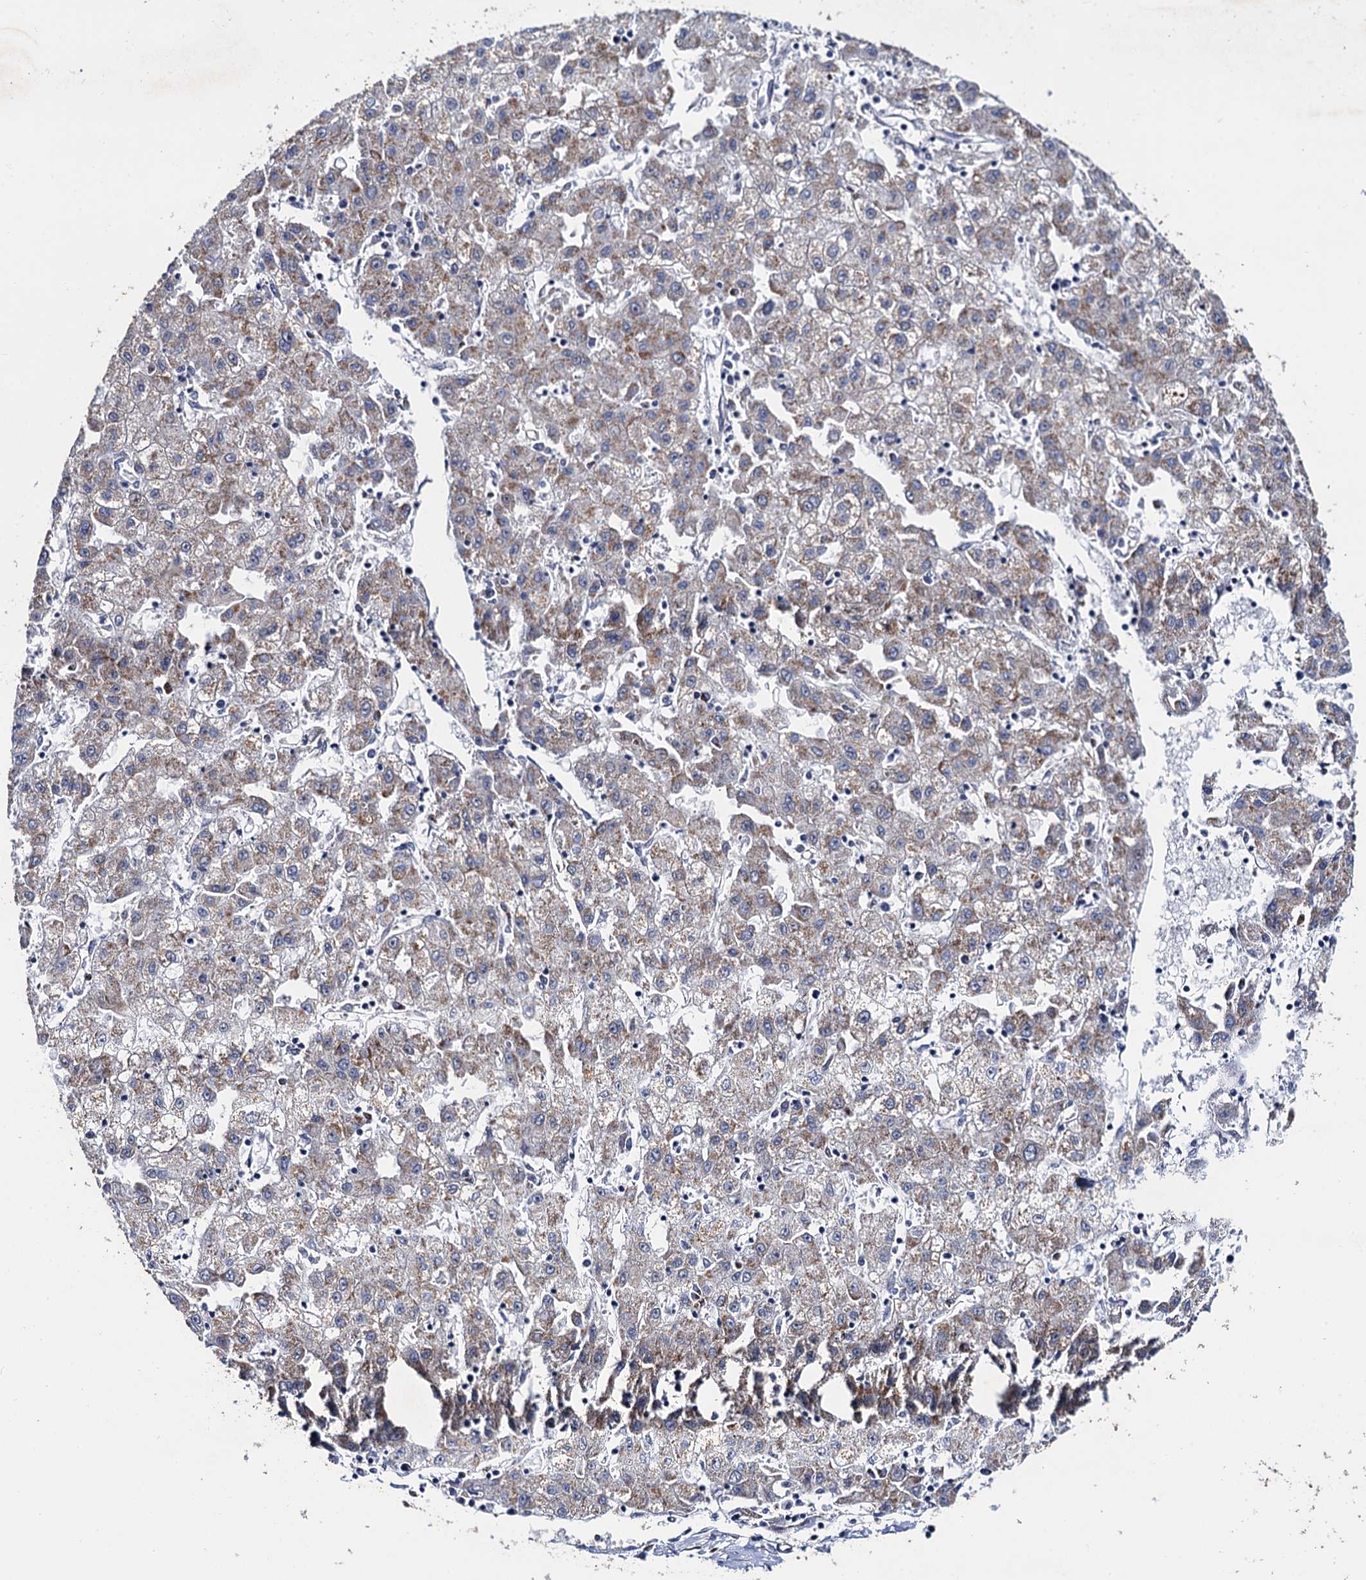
{"staining": {"intensity": "weak", "quantity": ">75%", "location": "cytoplasmic/membranous"}, "tissue": "liver cancer", "cell_type": "Tumor cells", "image_type": "cancer", "snomed": [{"axis": "morphology", "description": "Carcinoma, Hepatocellular, NOS"}, {"axis": "topography", "description": "Liver"}], "caption": "This is an image of IHC staining of liver cancer (hepatocellular carcinoma), which shows weak positivity in the cytoplasmic/membranous of tumor cells.", "gene": "THAP2", "patient": {"sex": "male", "age": 72}}